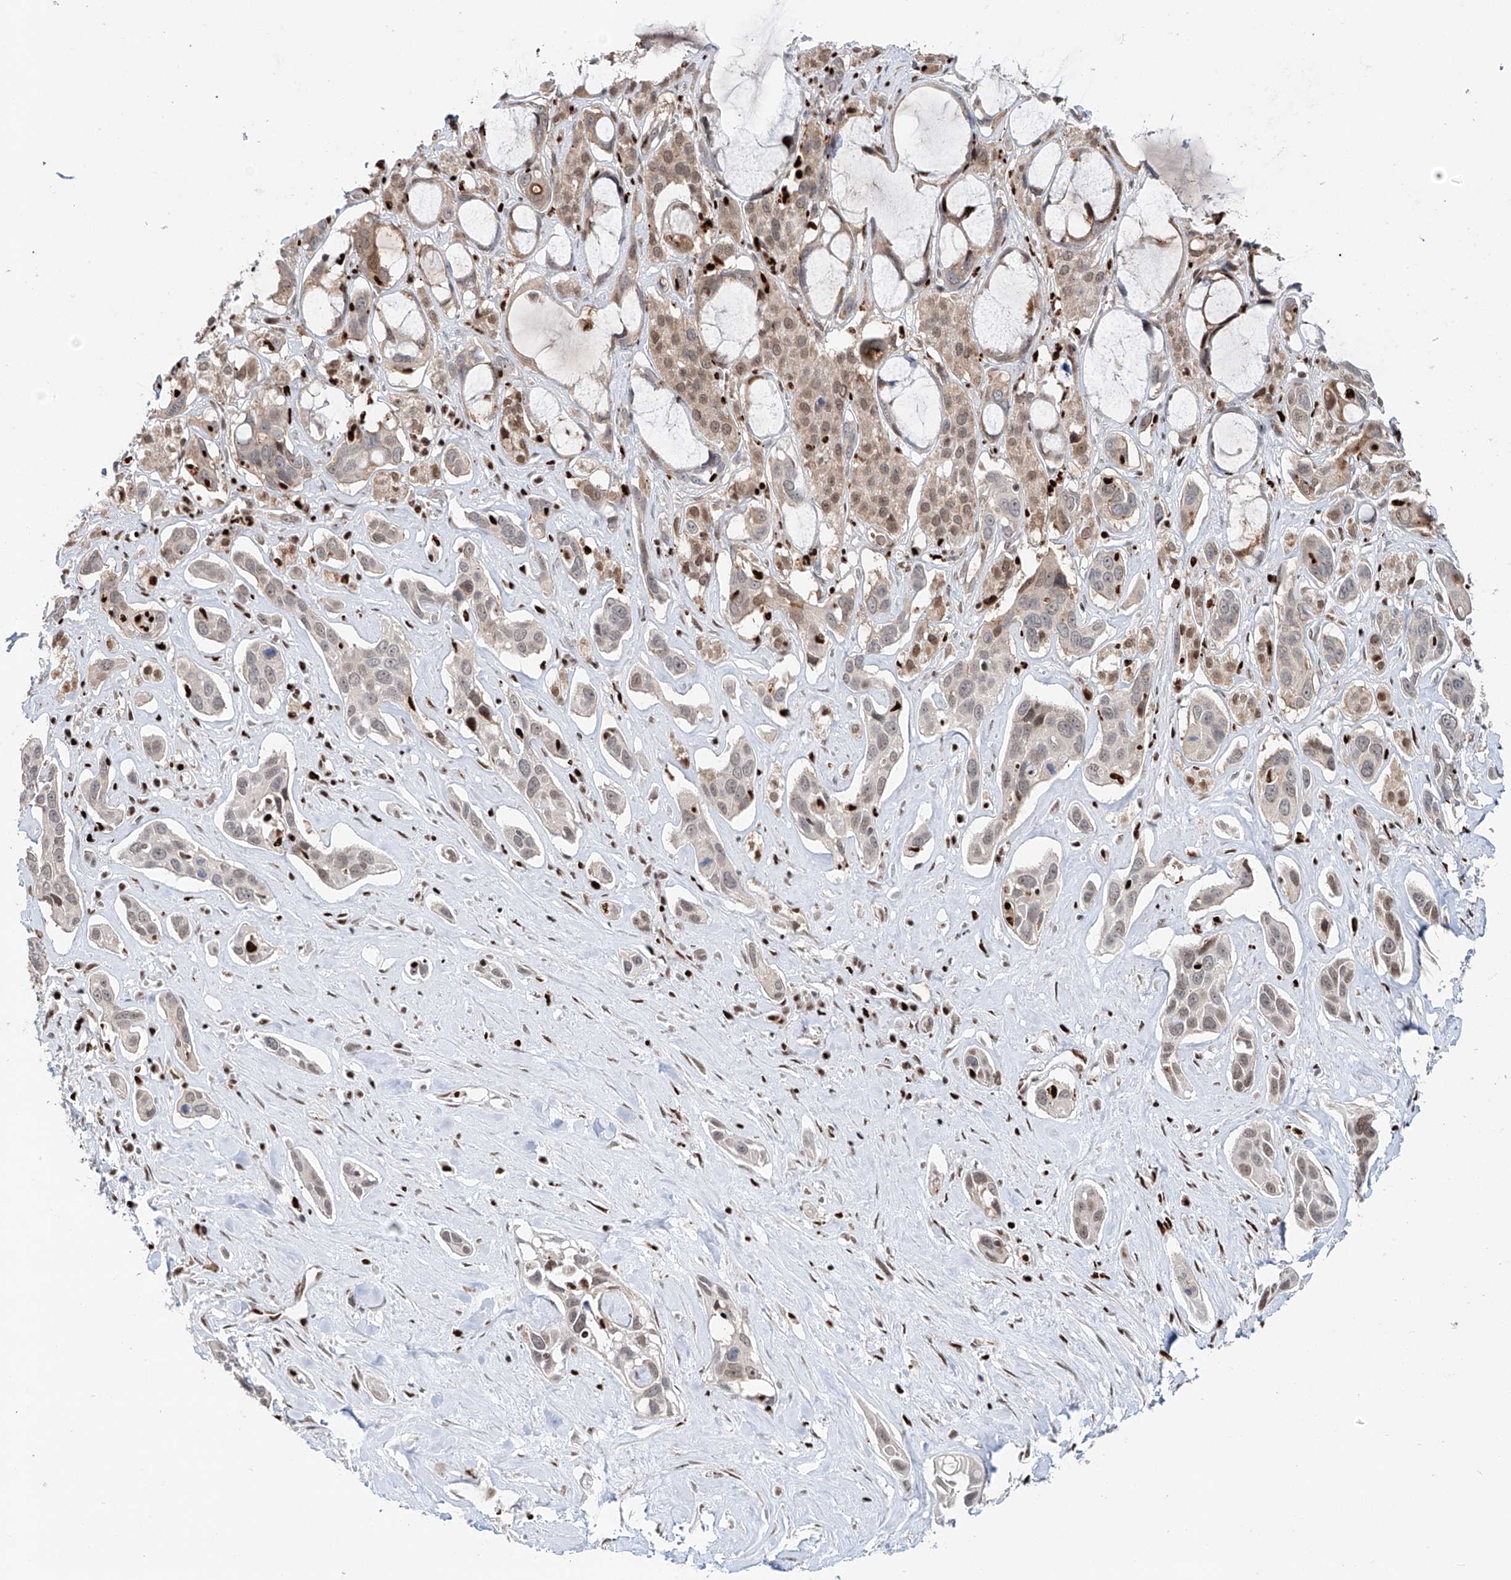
{"staining": {"intensity": "weak", "quantity": "25%-75%", "location": "nuclear"}, "tissue": "pancreatic cancer", "cell_type": "Tumor cells", "image_type": "cancer", "snomed": [{"axis": "morphology", "description": "Adenocarcinoma, NOS"}, {"axis": "topography", "description": "Pancreas"}], "caption": "Protein expression by IHC displays weak nuclear positivity in about 25%-75% of tumor cells in pancreatic cancer.", "gene": "DZIP1L", "patient": {"sex": "female", "age": 60}}